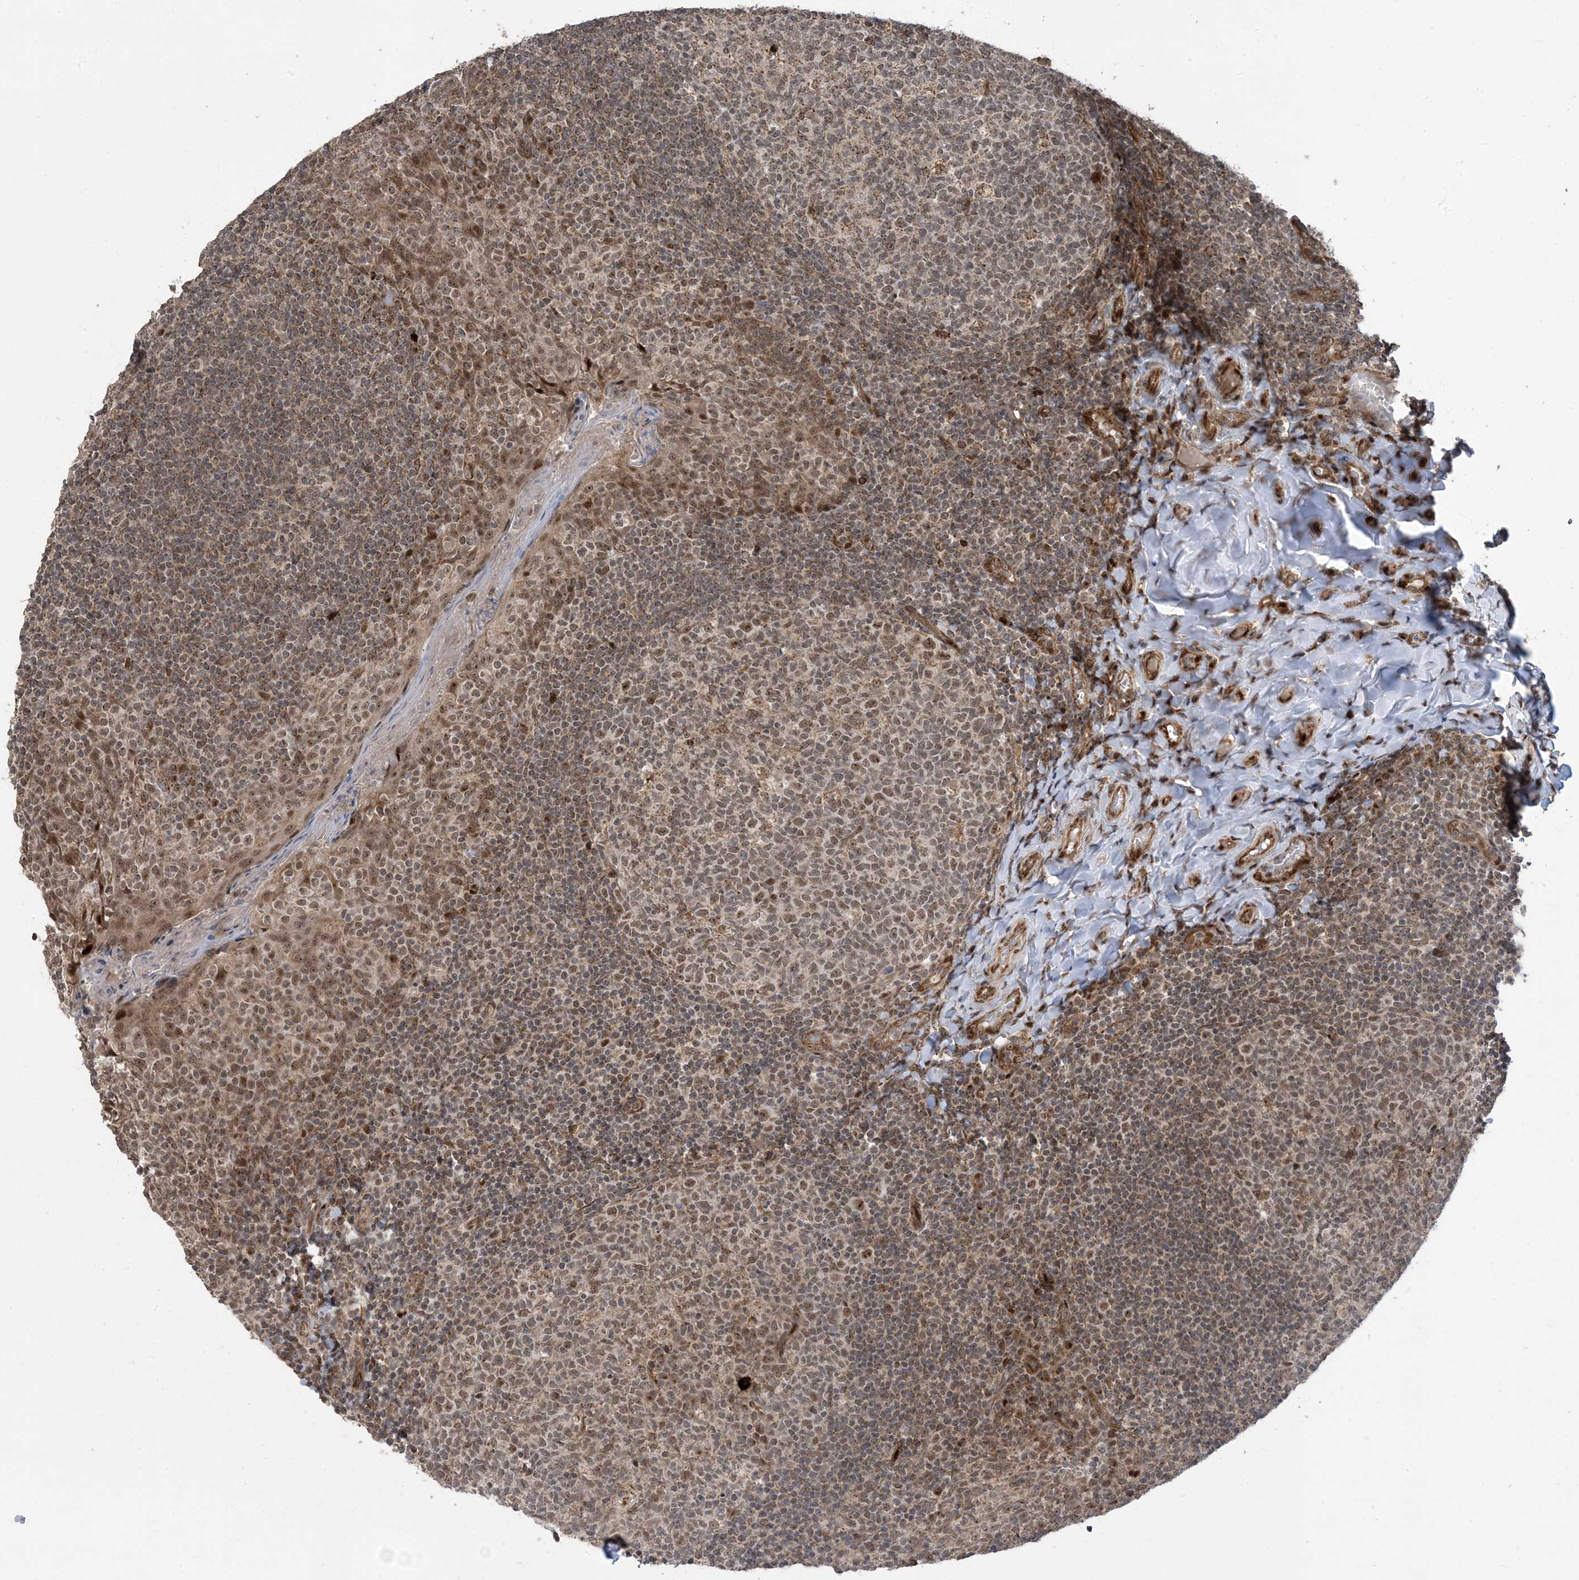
{"staining": {"intensity": "moderate", "quantity": "<25%", "location": "cytoplasmic/membranous,nuclear"}, "tissue": "tonsil", "cell_type": "Germinal center cells", "image_type": "normal", "snomed": [{"axis": "morphology", "description": "Normal tissue, NOS"}, {"axis": "topography", "description": "Tonsil"}], "caption": "An image showing moderate cytoplasmic/membranous,nuclear positivity in approximately <25% of germinal center cells in unremarkable tonsil, as visualized by brown immunohistochemical staining.", "gene": "FAM9B", "patient": {"sex": "female", "age": 19}}